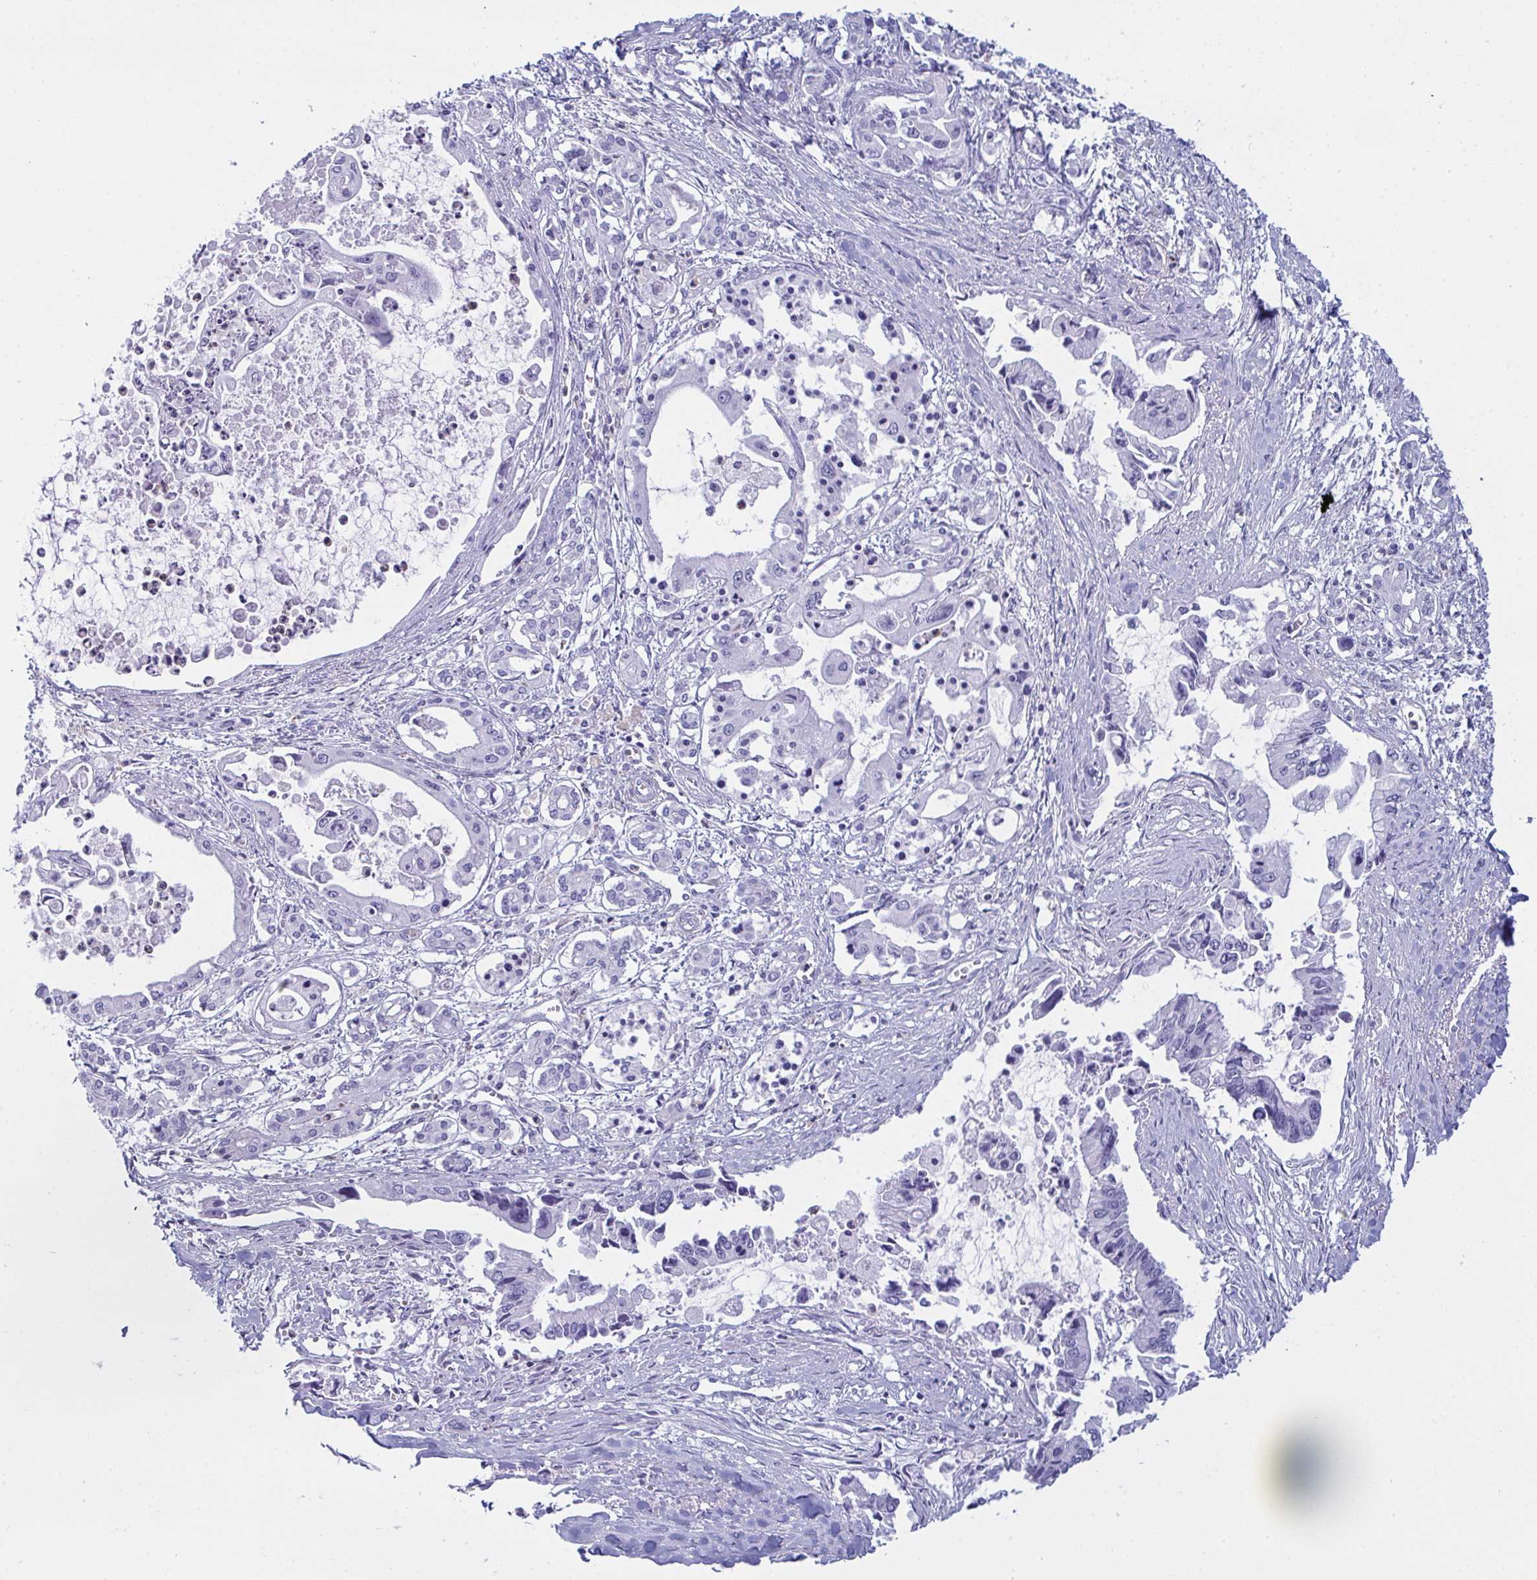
{"staining": {"intensity": "negative", "quantity": "none", "location": "none"}, "tissue": "pancreatic cancer", "cell_type": "Tumor cells", "image_type": "cancer", "snomed": [{"axis": "morphology", "description": "Adenocarcinoma, NOS"}, {"axis": "topography", "description": "Pancreas"}], "caption": "Tumor cells show no significant staining in pancreatic adenocarcinoma. Nuclei are stained in blue.", "gene": "MYO1F", "patient": {"sex": "male", "age": 84}}